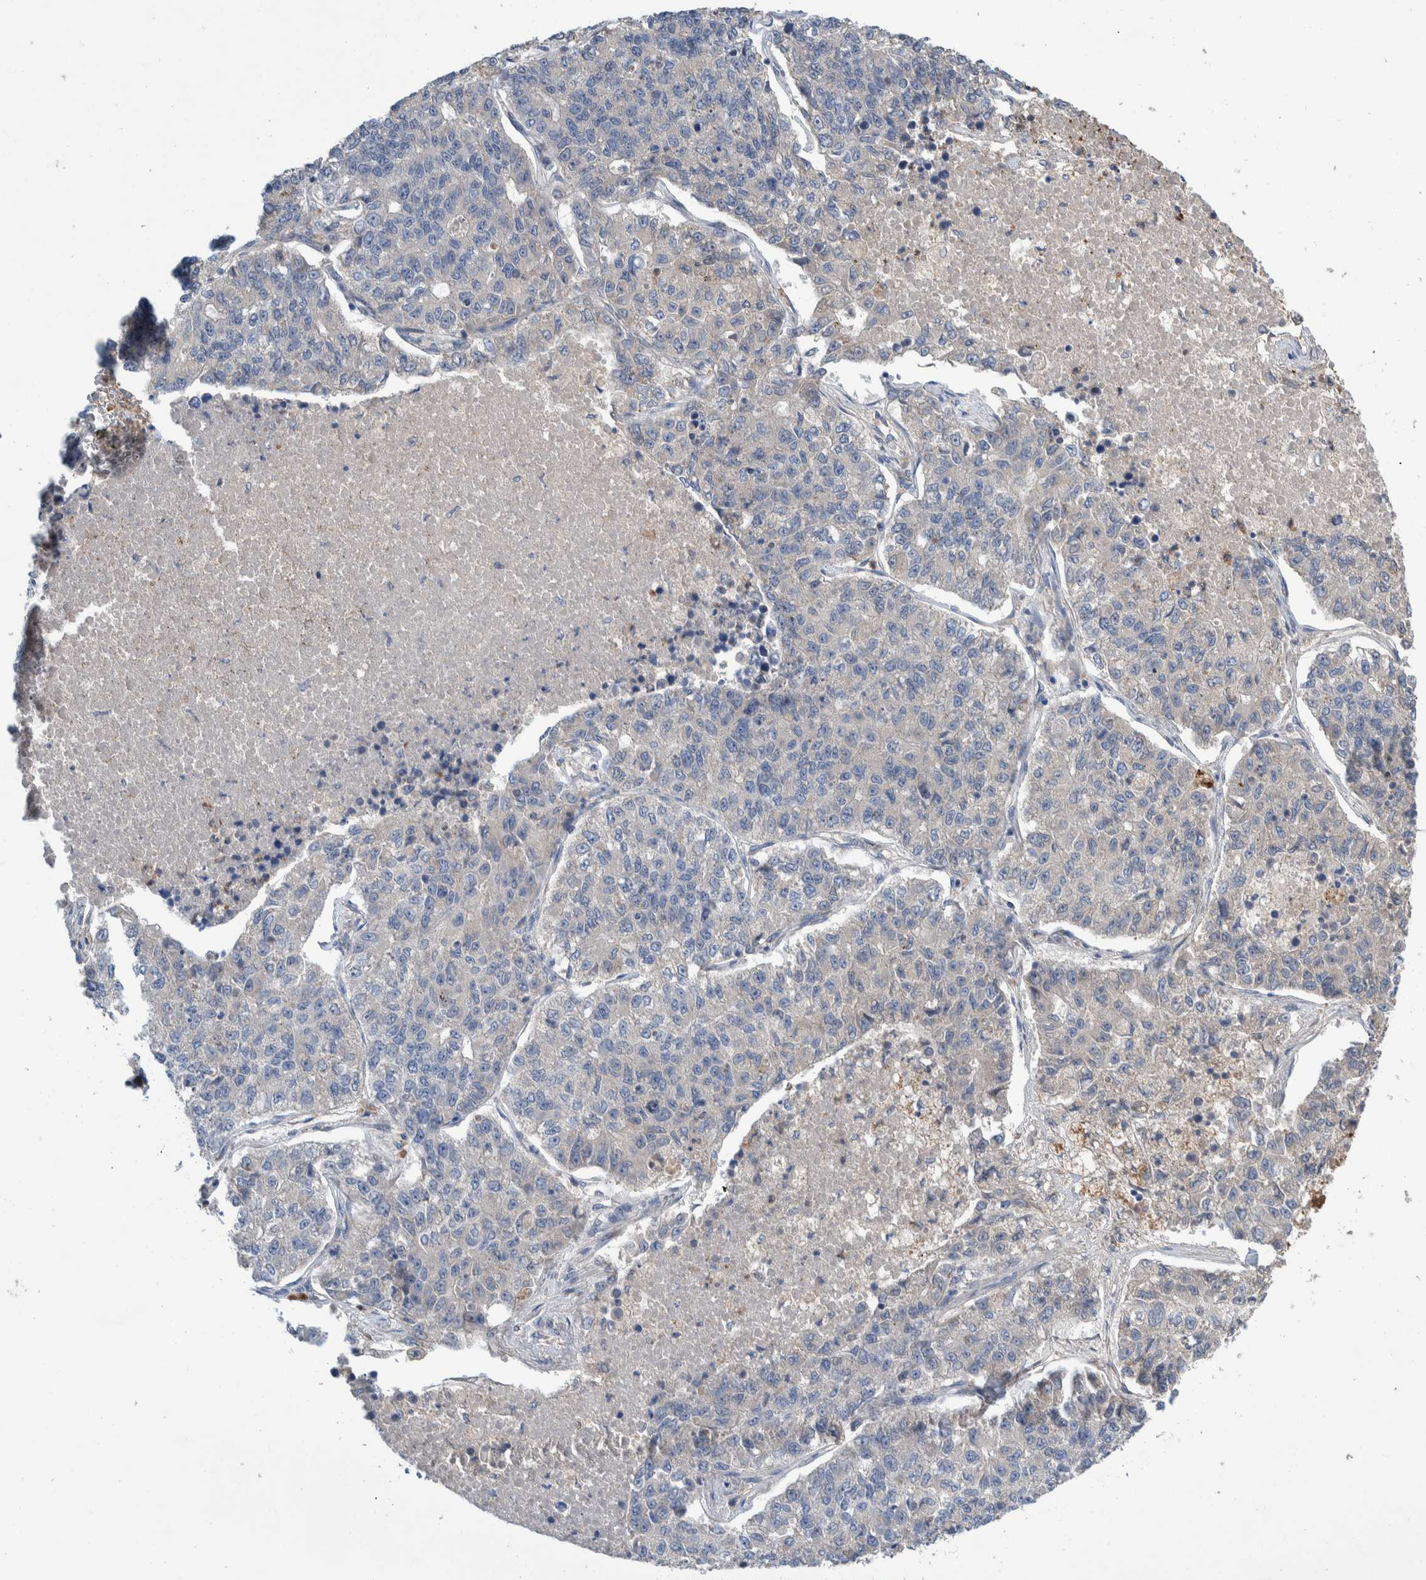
{"staining": {"intensity": "negative", "quantity": "none", "location": "none"}, "tissue": "lung cancer", "cell_type": "Tumor cells", "image_type": "cancer", "snomed": [{"axis": "morphology", "description": "Adenocarcinoma, NOS"}, {"axis": "topography", "description": "Lung"}], "caption": "Protein analysis of lung adenocarcinoma demonstrates no significant expression in tumor cells. (IHC, brightfield microscopy, high magnification).", "gene": "PLPBP", "patient": {"sex": "male", "age": 49}}